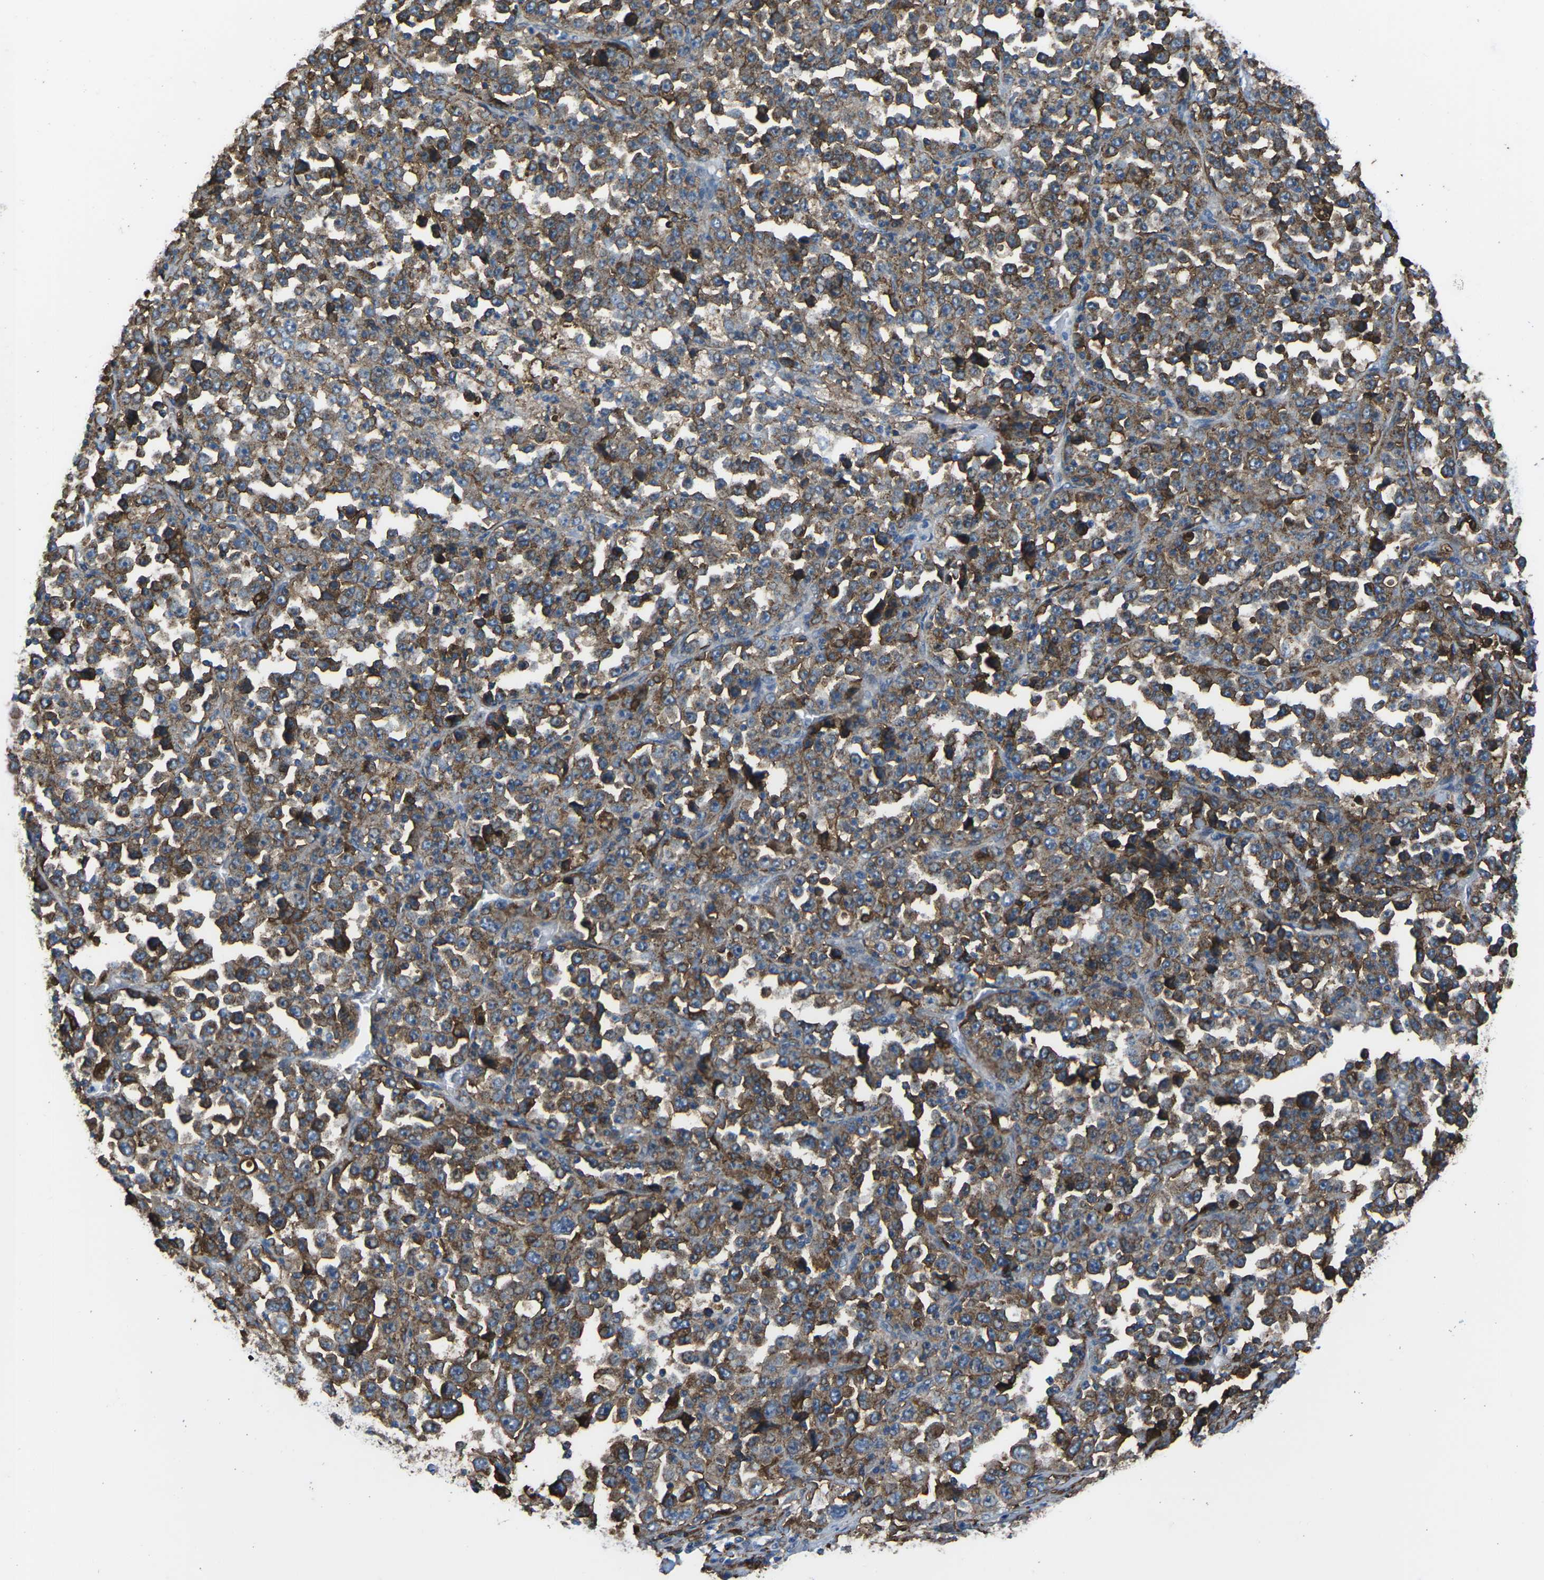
{"staining": {"intensity": "moderate", "quantity": ">75%", "location": "cytoplasmic/membranous"}, "tissue": "stomach cancer", "cell_type": "Tumor cells", "image_type": "cancer", "snomed": [{"axis": "morphology", "description": "Normal tissue, NOS"}, {"axis": "morphology", "description": "Adenocarcinoma, NOS"}, {"axis": "topography", "description": "Stomach, upper"}, {"axis": "topography", "description": "Stomach"}], "caption": "Immunohistochemical staining of stomach adenocarcinoma reveals medium levels of moderate cytoplasmic/membranous staining in about >75% of tumor cells.", "gene": "PTPN1", "patient": {"sex": "male", "age": 59}}